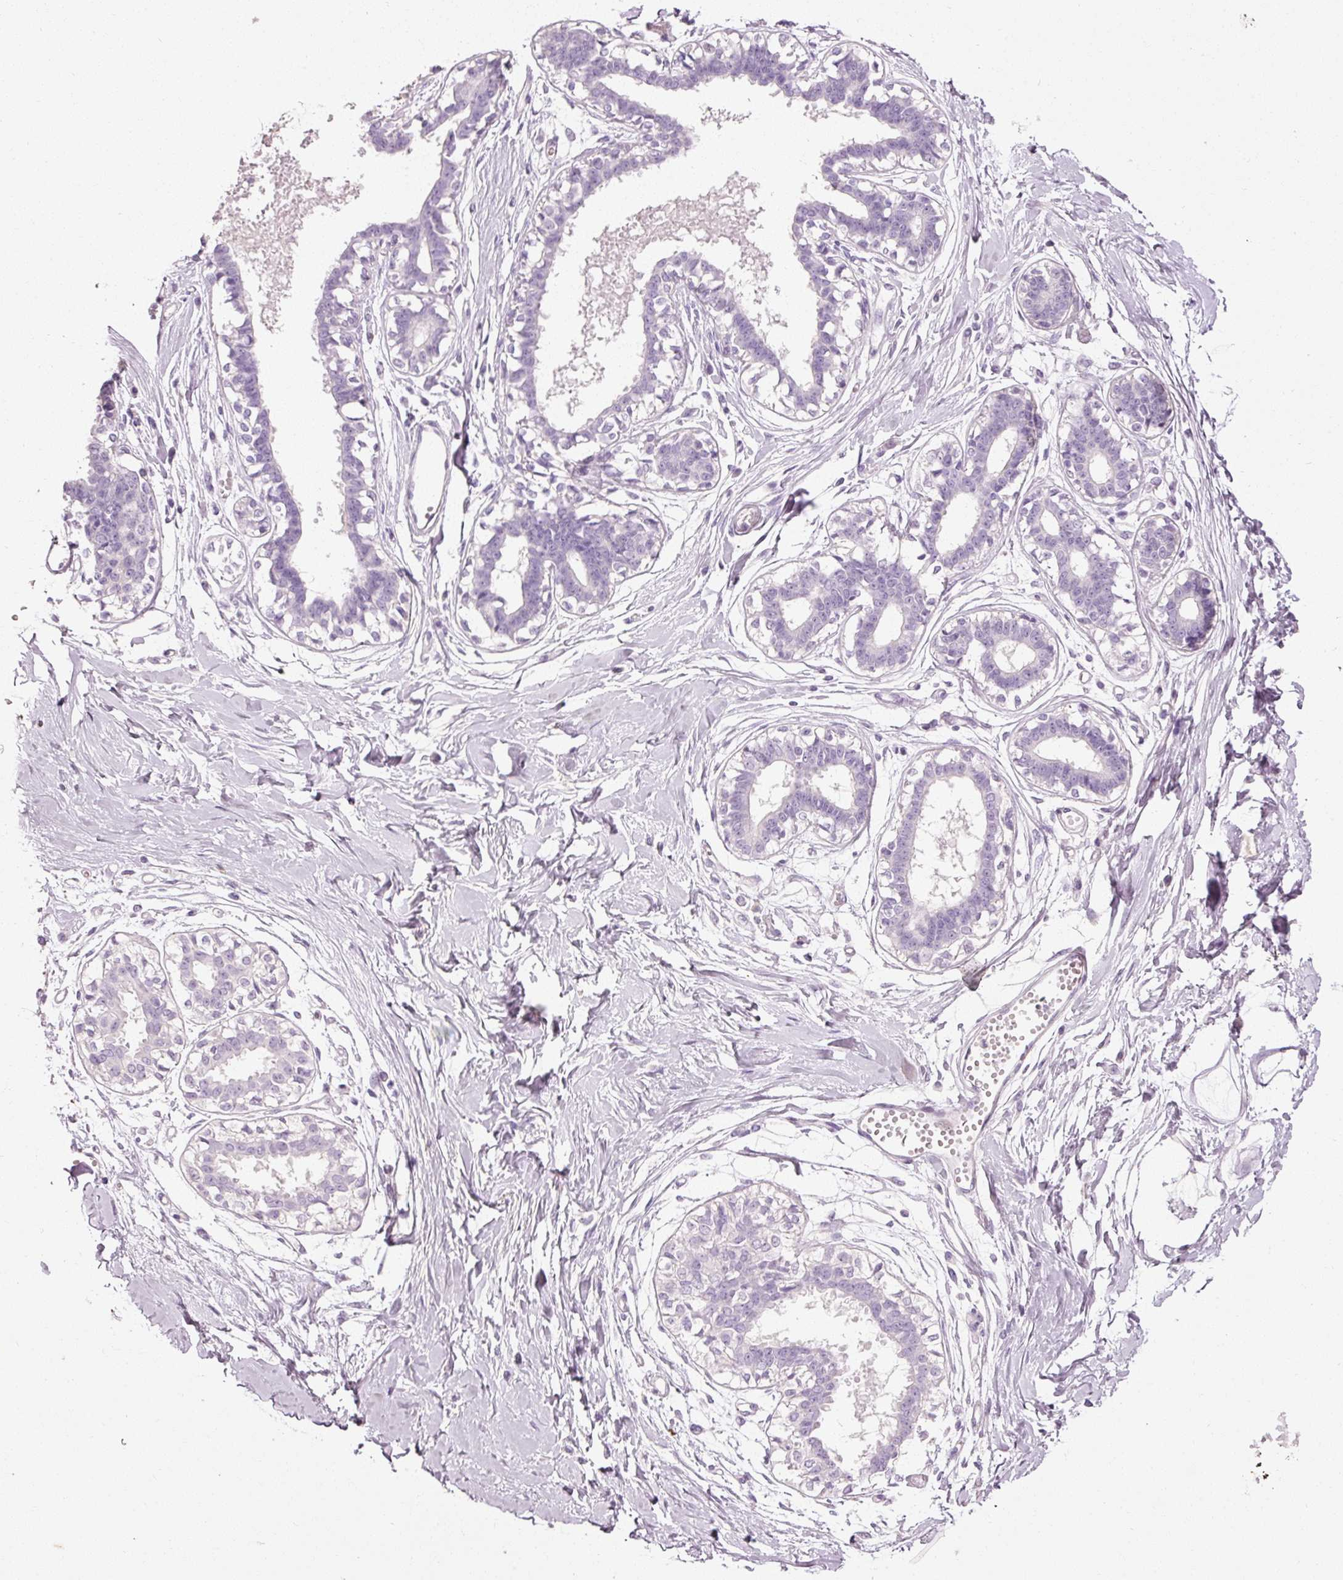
{"staining": {"intensity": "negative", "quantity": "none", "location": "none"}, "tissue": "breast", "cell_type": "Glandular cells", "image_type": "normal", "snomed": [{"axis": "morphology", "description": "Normal tissue, NOS"}, {"axis": "topography", "description": "Breast"}], "caption": "A high-resolution image shows immunohistochemistry (IHC) staining of unremarkable breast, which reveals no significant staining in glandular cells. (DAB (3,3'-diaminobenzidine) immunohistochemistry visualized using brightfield microscopy, high magnification).", "gene": "MUC5AC", "patient": {"sex": "female", "age": 45}}